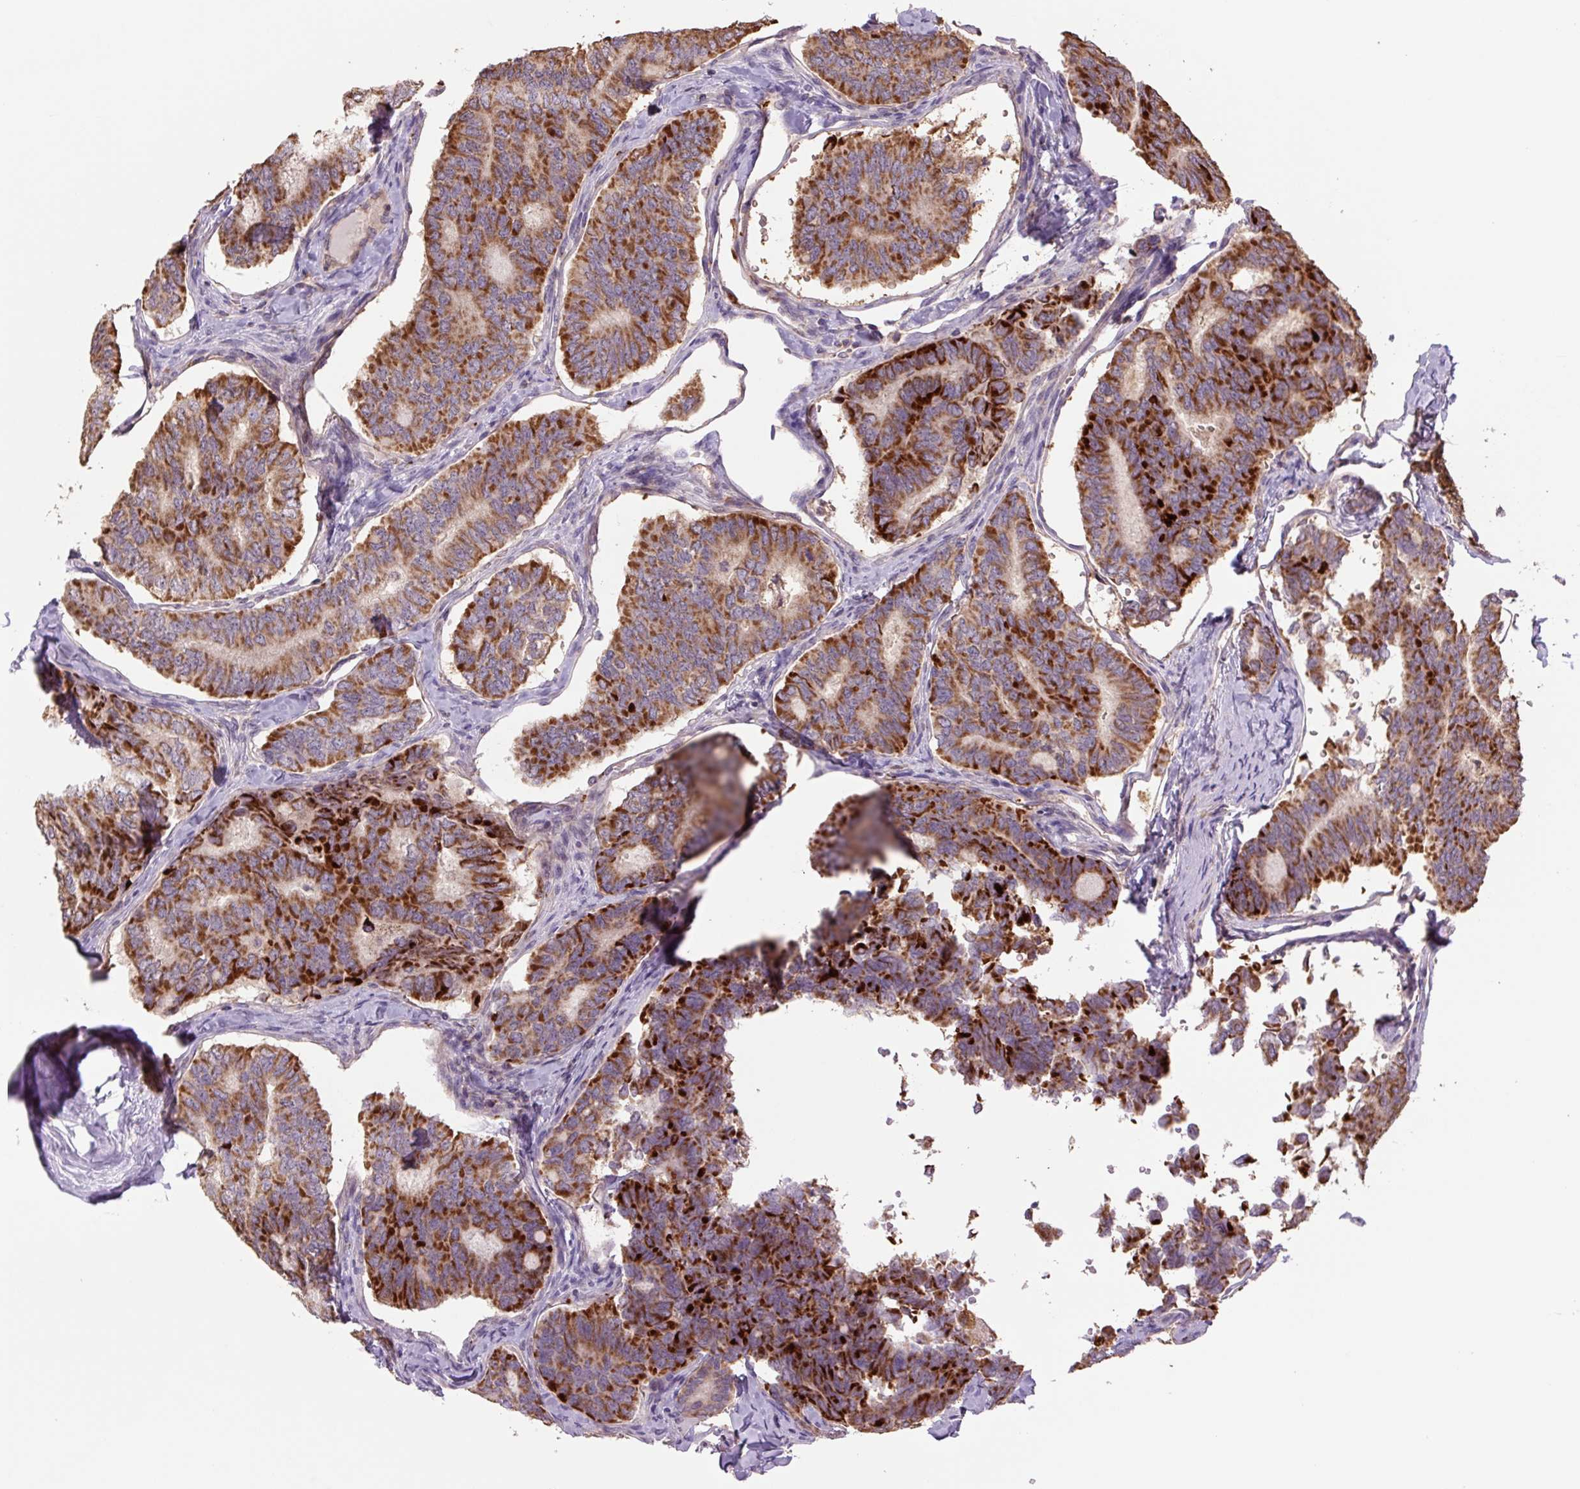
{"staining": {"intensity": "strong", "quantity": ">75%", "location": "cytoplasmic/membranous"}, "tissue": "thyroid cancer", "cell_type": "Tumor cells", "image_type": "cancer", "snomed": [{"axis": "morphology", "description": "Papillary adenocarcinoma, NOS"}, {"axis": "topography", "description": "Thyroid gland"}], "caption": "Immunohistochemical staining of human thyroid cancer reveals strong cytoplasmic/membranous protein staining in about >75% of tumor cells.", "gene": "TMEM160", "patient": {"sex": "female", "age": 35}}